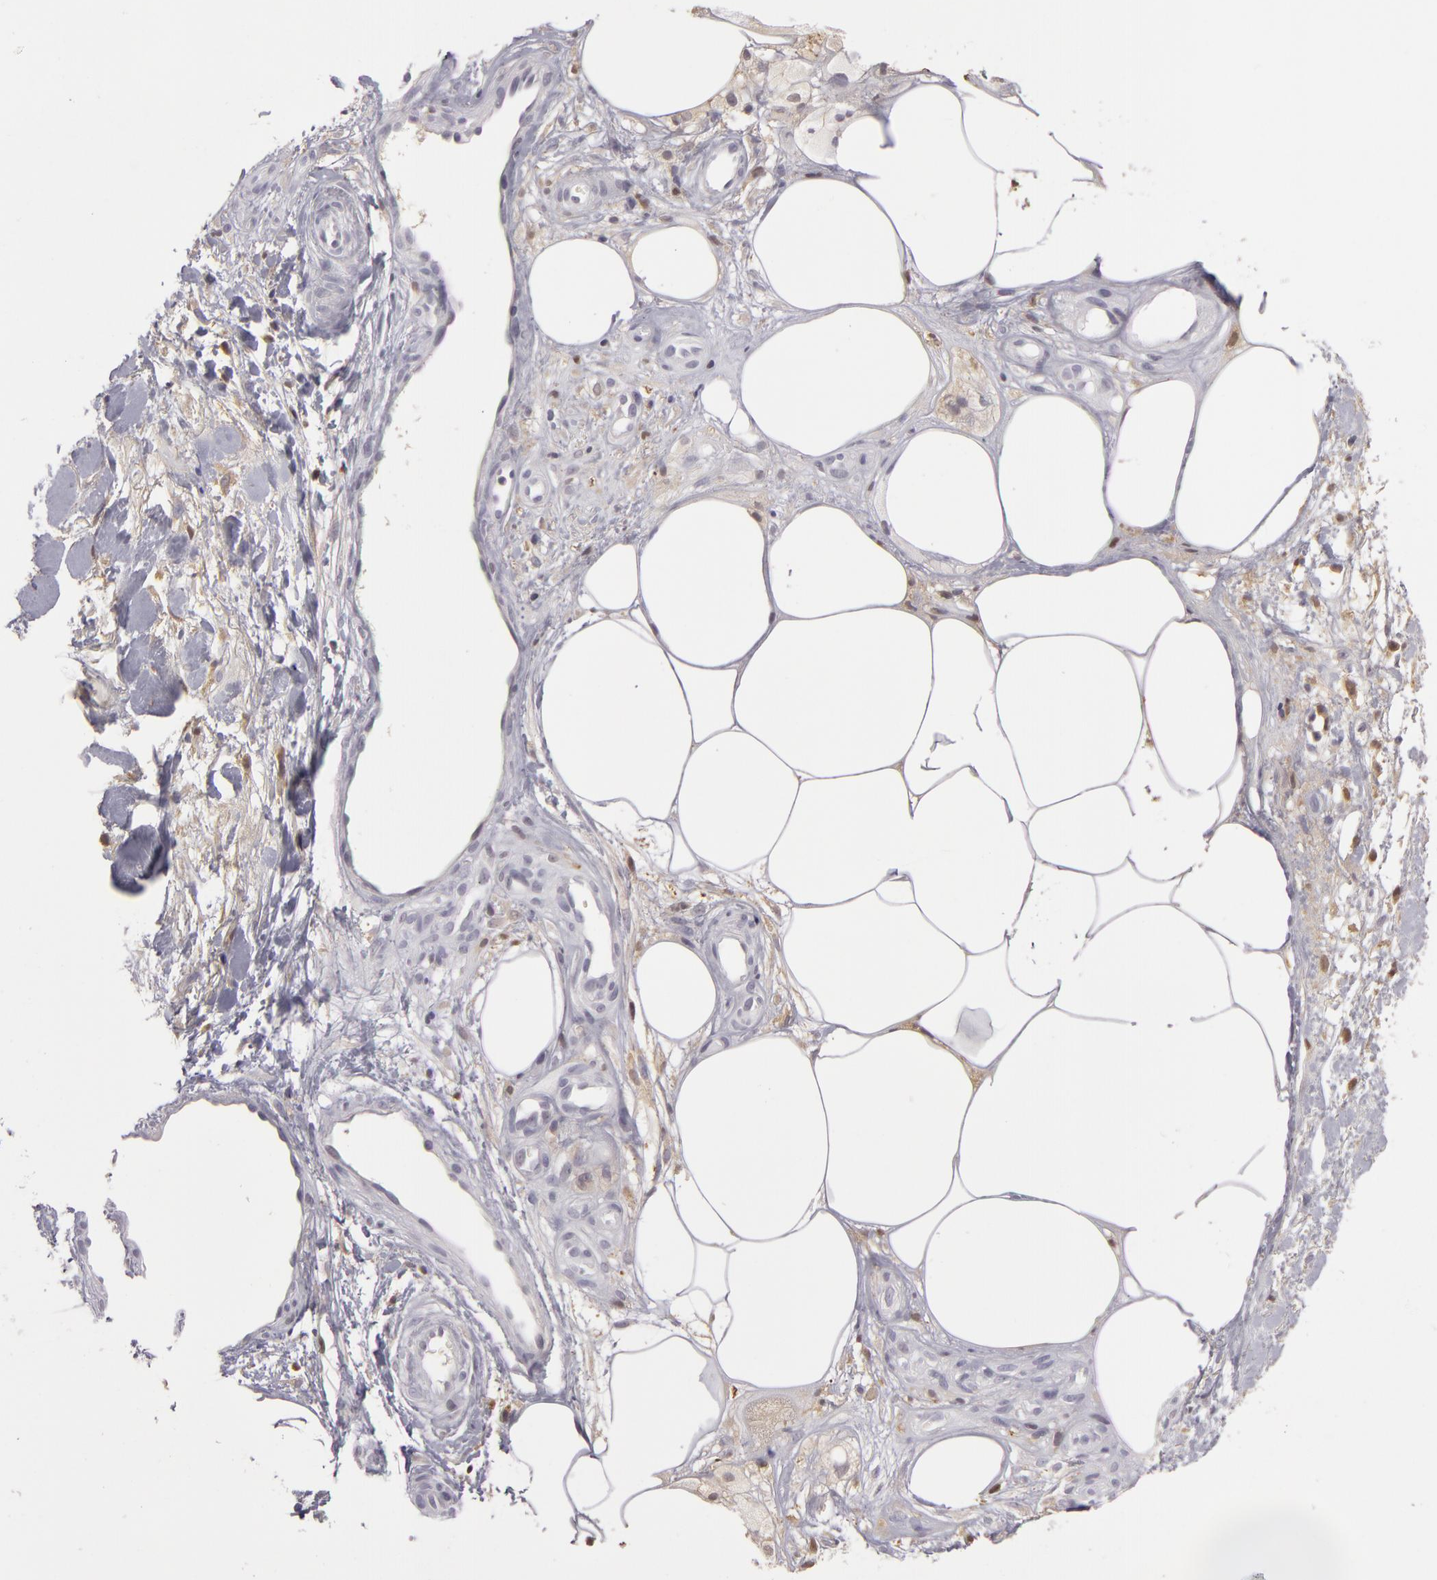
{"staining": {"intensity": "negative", "quantity": "none", "location": "none"}, "tissue": "melanoma", "cell_type": "Tumor cells", "image_type": "cancer", "snomed": [{"axis": "morphology", "description": "Malignant melanoma, NOS"}, {"axis": "topography", "description": "Skin"}], "caption": "Malignant melanoma was stained to show a protein in brown. There is no significant expression in tumor cells.", "gene": "GNPDA1", "patient": {"sex": "female", "age": 85}}